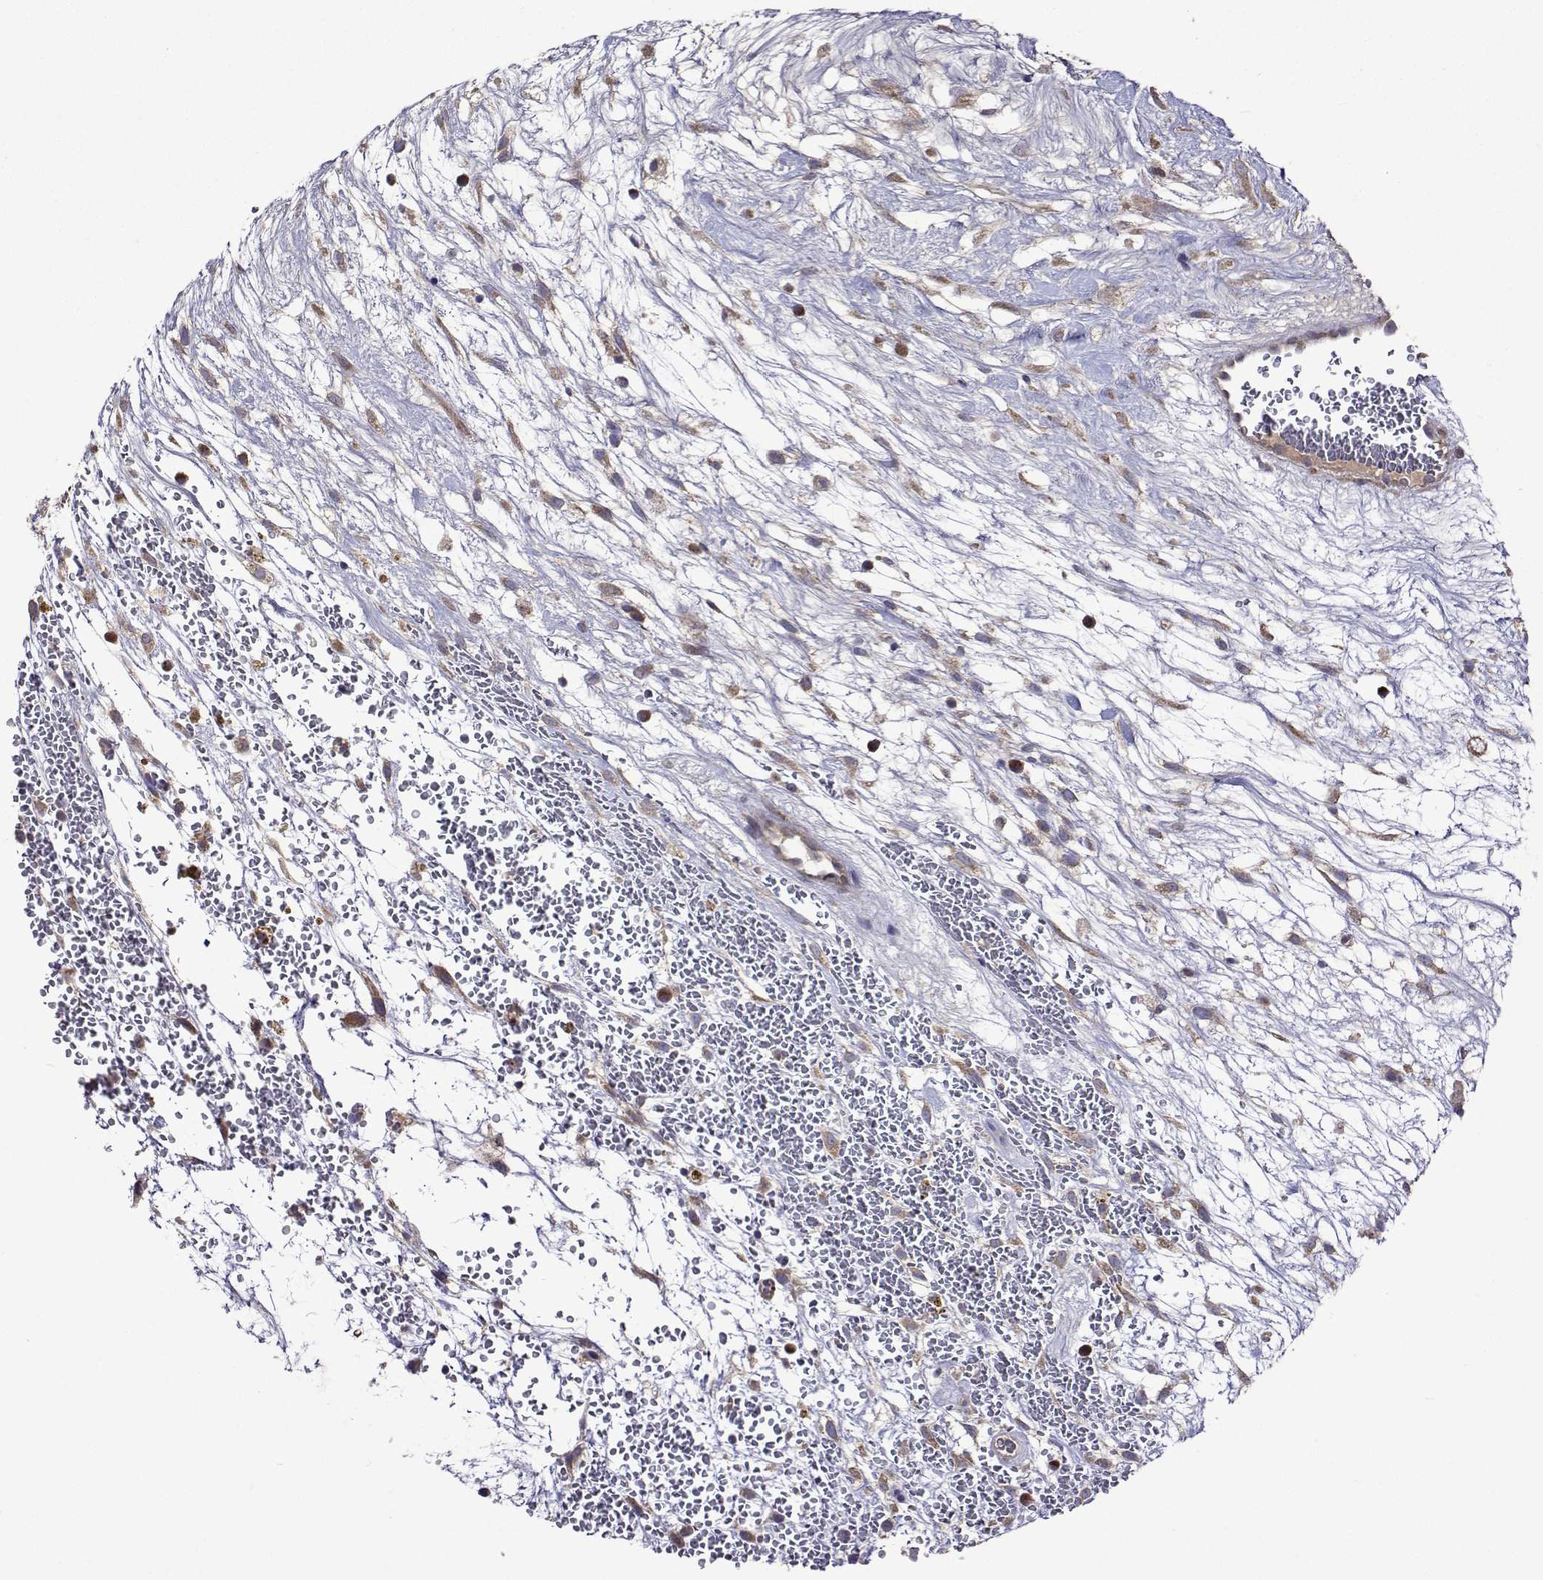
{"staining": {"intensity": "negative", "quantity": "none", "location": "none"}, "tissue": "testis cancer", "cell_type": "Tumor cells", "image_type": "cancer", "snomed": [{"axis": "morphology", "description": "Normal tissue, NOS"}, {"axis": "morphology", "description": "Carcinoma, Embryonal, NOS"}, {"axis": "topography", "description": "Testis"}], "caption": "Tumor cells show no significant protein expression in embryonal carcinoma (testis). (DAB (3,3'-diaminobenzidine) immunohistochemistry, high magnification).", "gene": "TARBP2", "patient": {"sex": "male", "age": 32}}